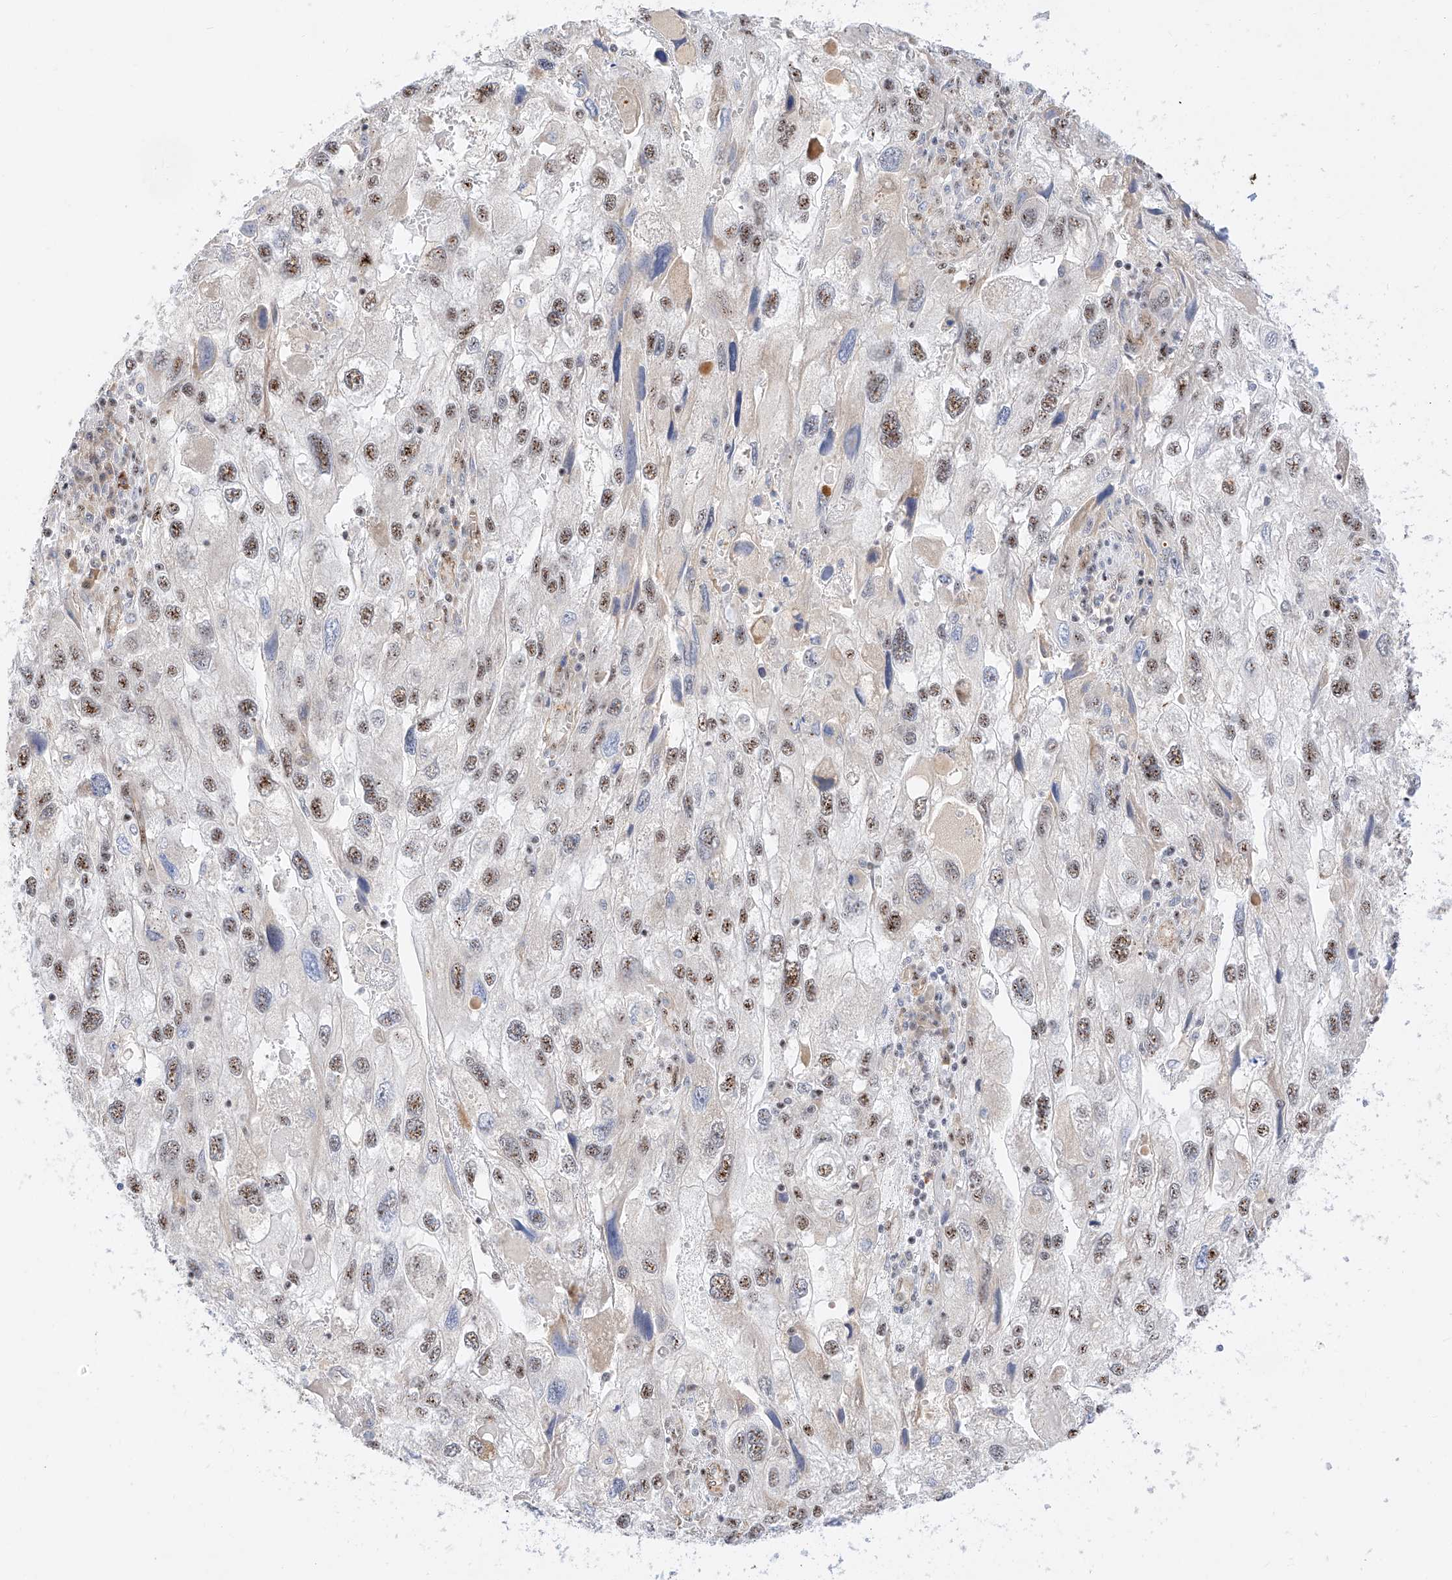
{"staining": {"intensity": "strong", "quantity": "25%-75%", "location": "nuclear"}, "tissue": "endometrial cancer", "cell_type": "Tumor cells", "image_type": "cancer", "snomed": [{"axis": "morphology", "description": "Adenocarcinoma, NOS"}, {"axis": "topography", "description": "Endometrium"}], "caption": "A high amount of strong nuclear expression is identified in about 25%-75% of tumor cells in adenocarcinoma (endometrial) tissue.", "gene": "ATXN7L2", "patient": {"sex": "female", "age": 49}}